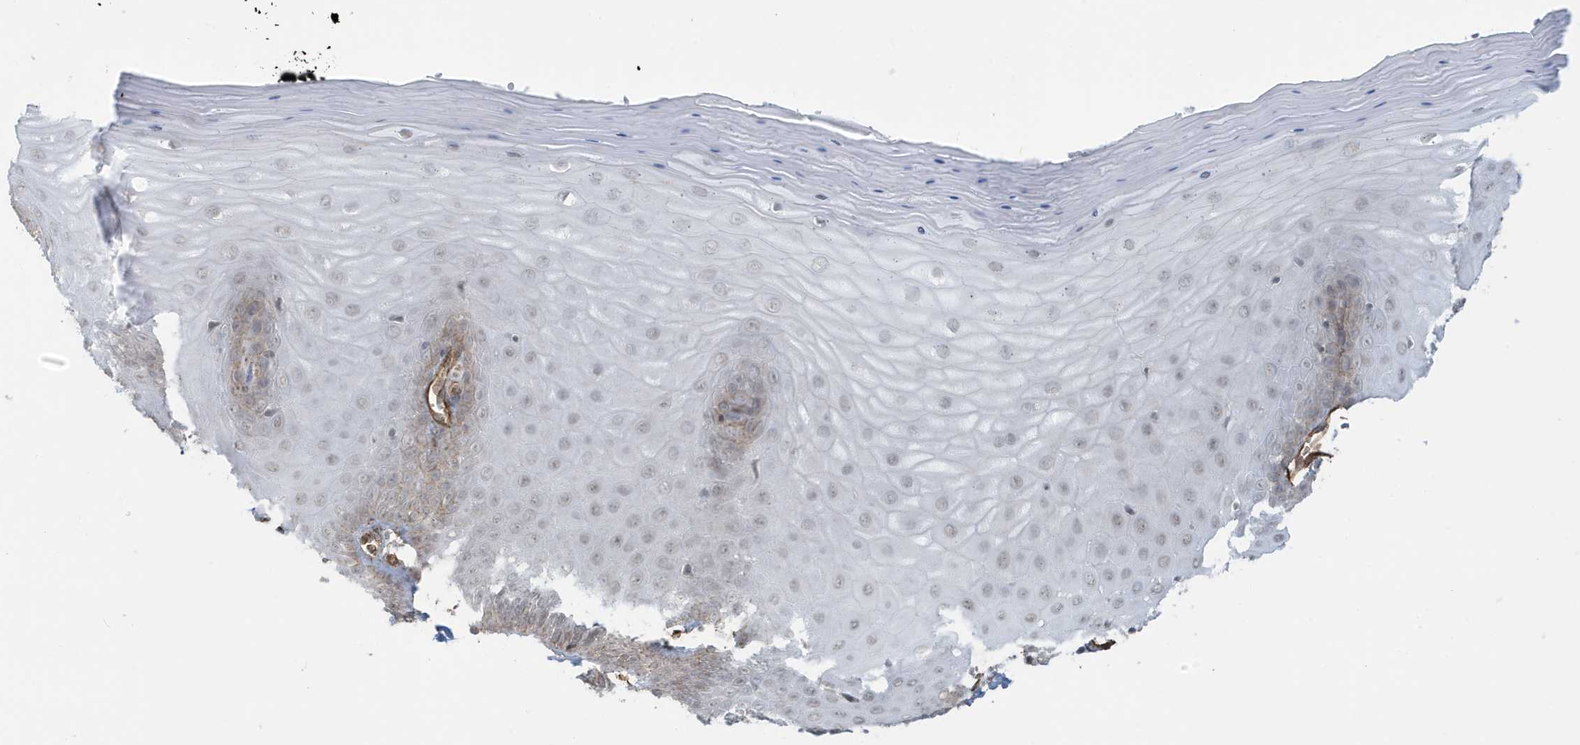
{"staining": {"intensity": "negative", "quantity": "none", "location": "none"}, "tissue": "cervix", "cell_type": "Glandular cells", "image_type": "normal", "snomed": [{"axis": "morphology", "description": "Normal tissue, NOS"}, {"axis": "topography", "description": "Cervix"}], "caption": "Glandular cells show no significant protein expression in benign cervix.", "gene": "CHCHD4", "patient": {"sex": "female", "age": 55}}